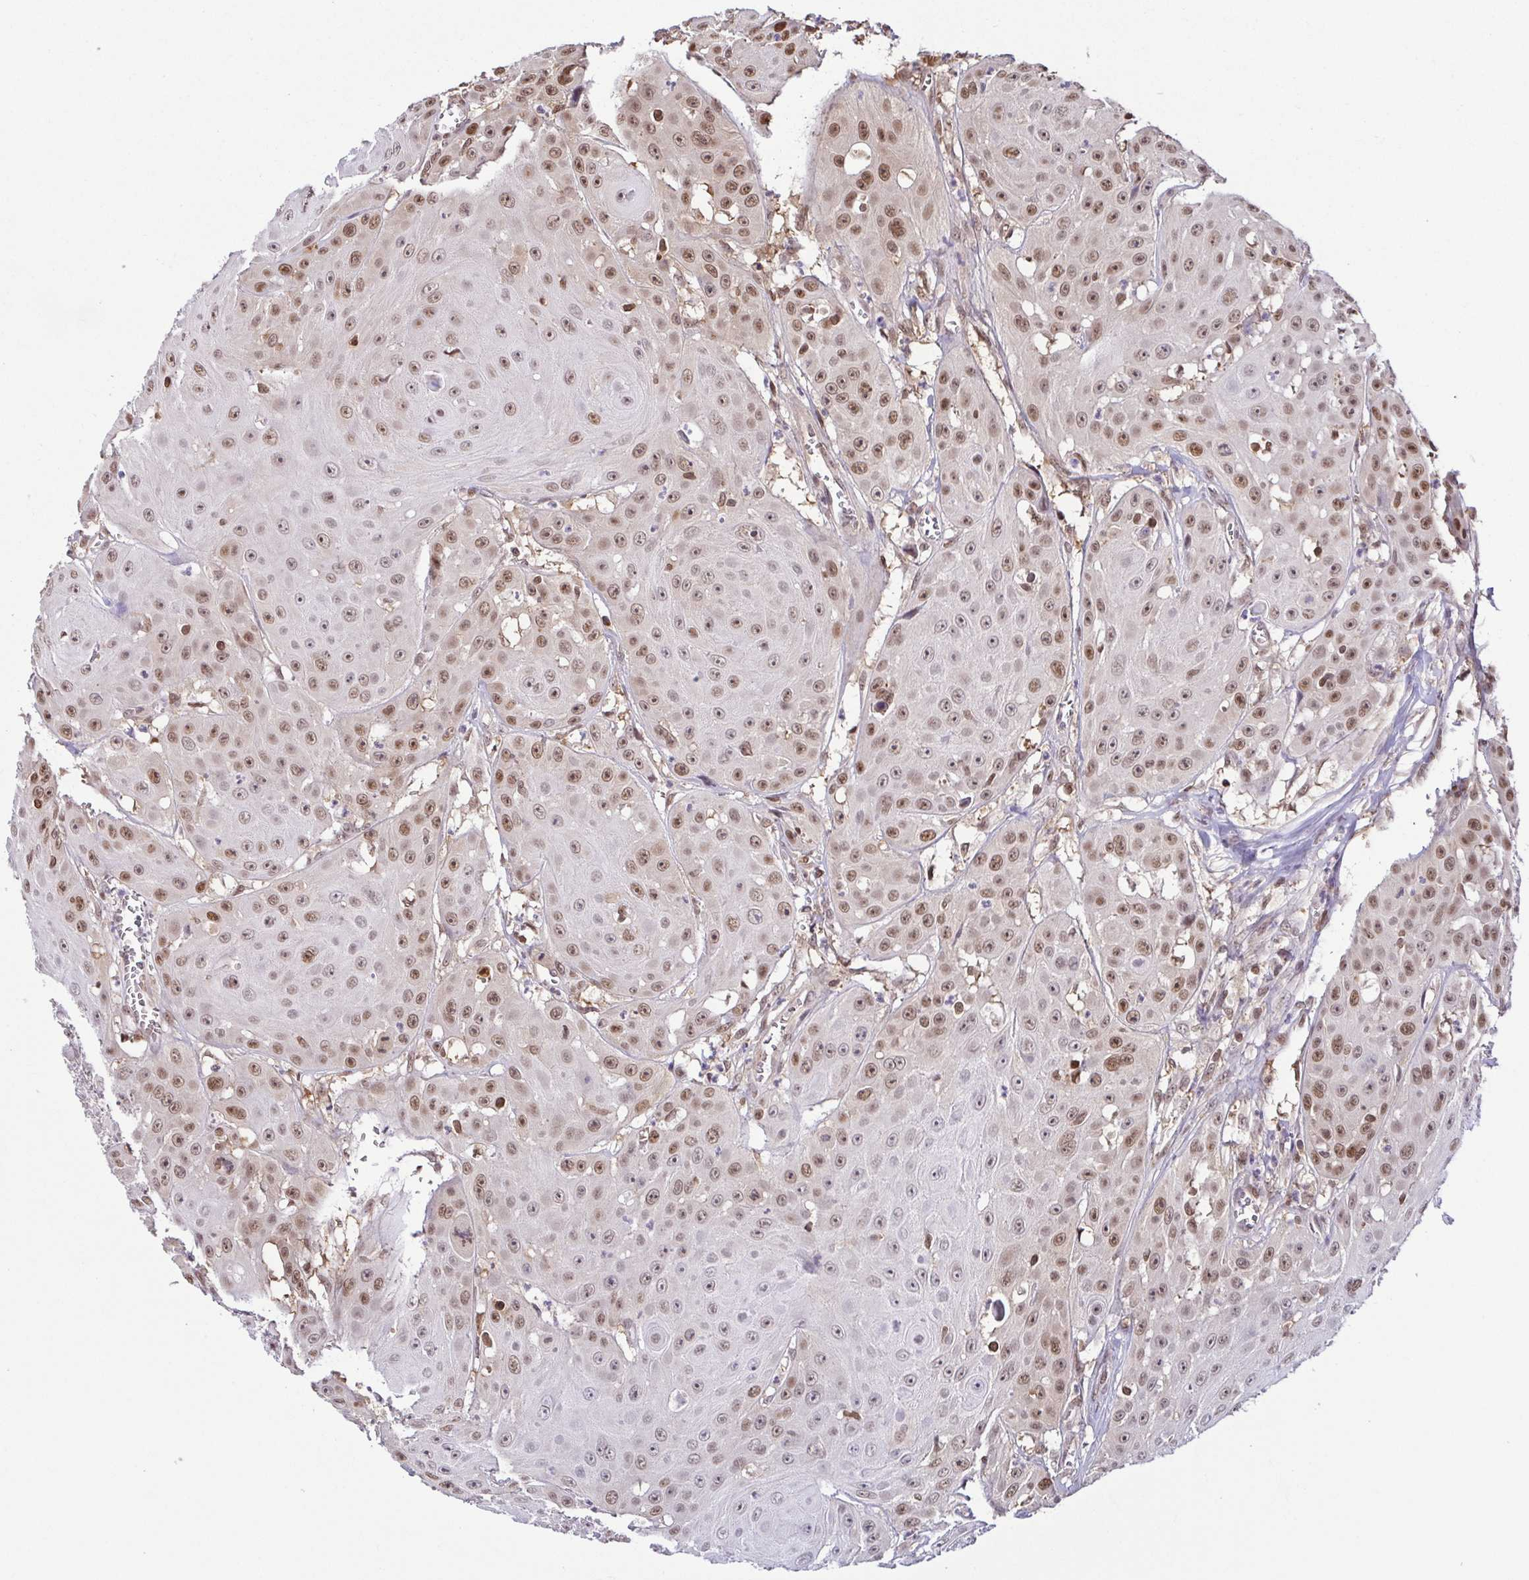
{"staining": {"intensity": "moderate", "quantity": "25%-75%", "location": "nuclear"}, "tissue": "head and neck cancer", "cell_type": "Tumor cells", "image_type": "cancer", "snomed": [{"axis": "morphology", "description": "Squamous cell carcinoma, NOS"}, {"axis": "topography", "description": "Oral tissue"}, {"axis": "topography", "description": "Head-Neck"}], "caption": "DAB (3,3'-diaminobenzidine) immunohistochemical staining of human squamous cell carcinoma (head and neck) exhibits moderate nuclear protein positivity in approximately 25%-75% of tumor cells.", "gene": "PSMB9", "patient": {"sex": "male", "age": 81}}